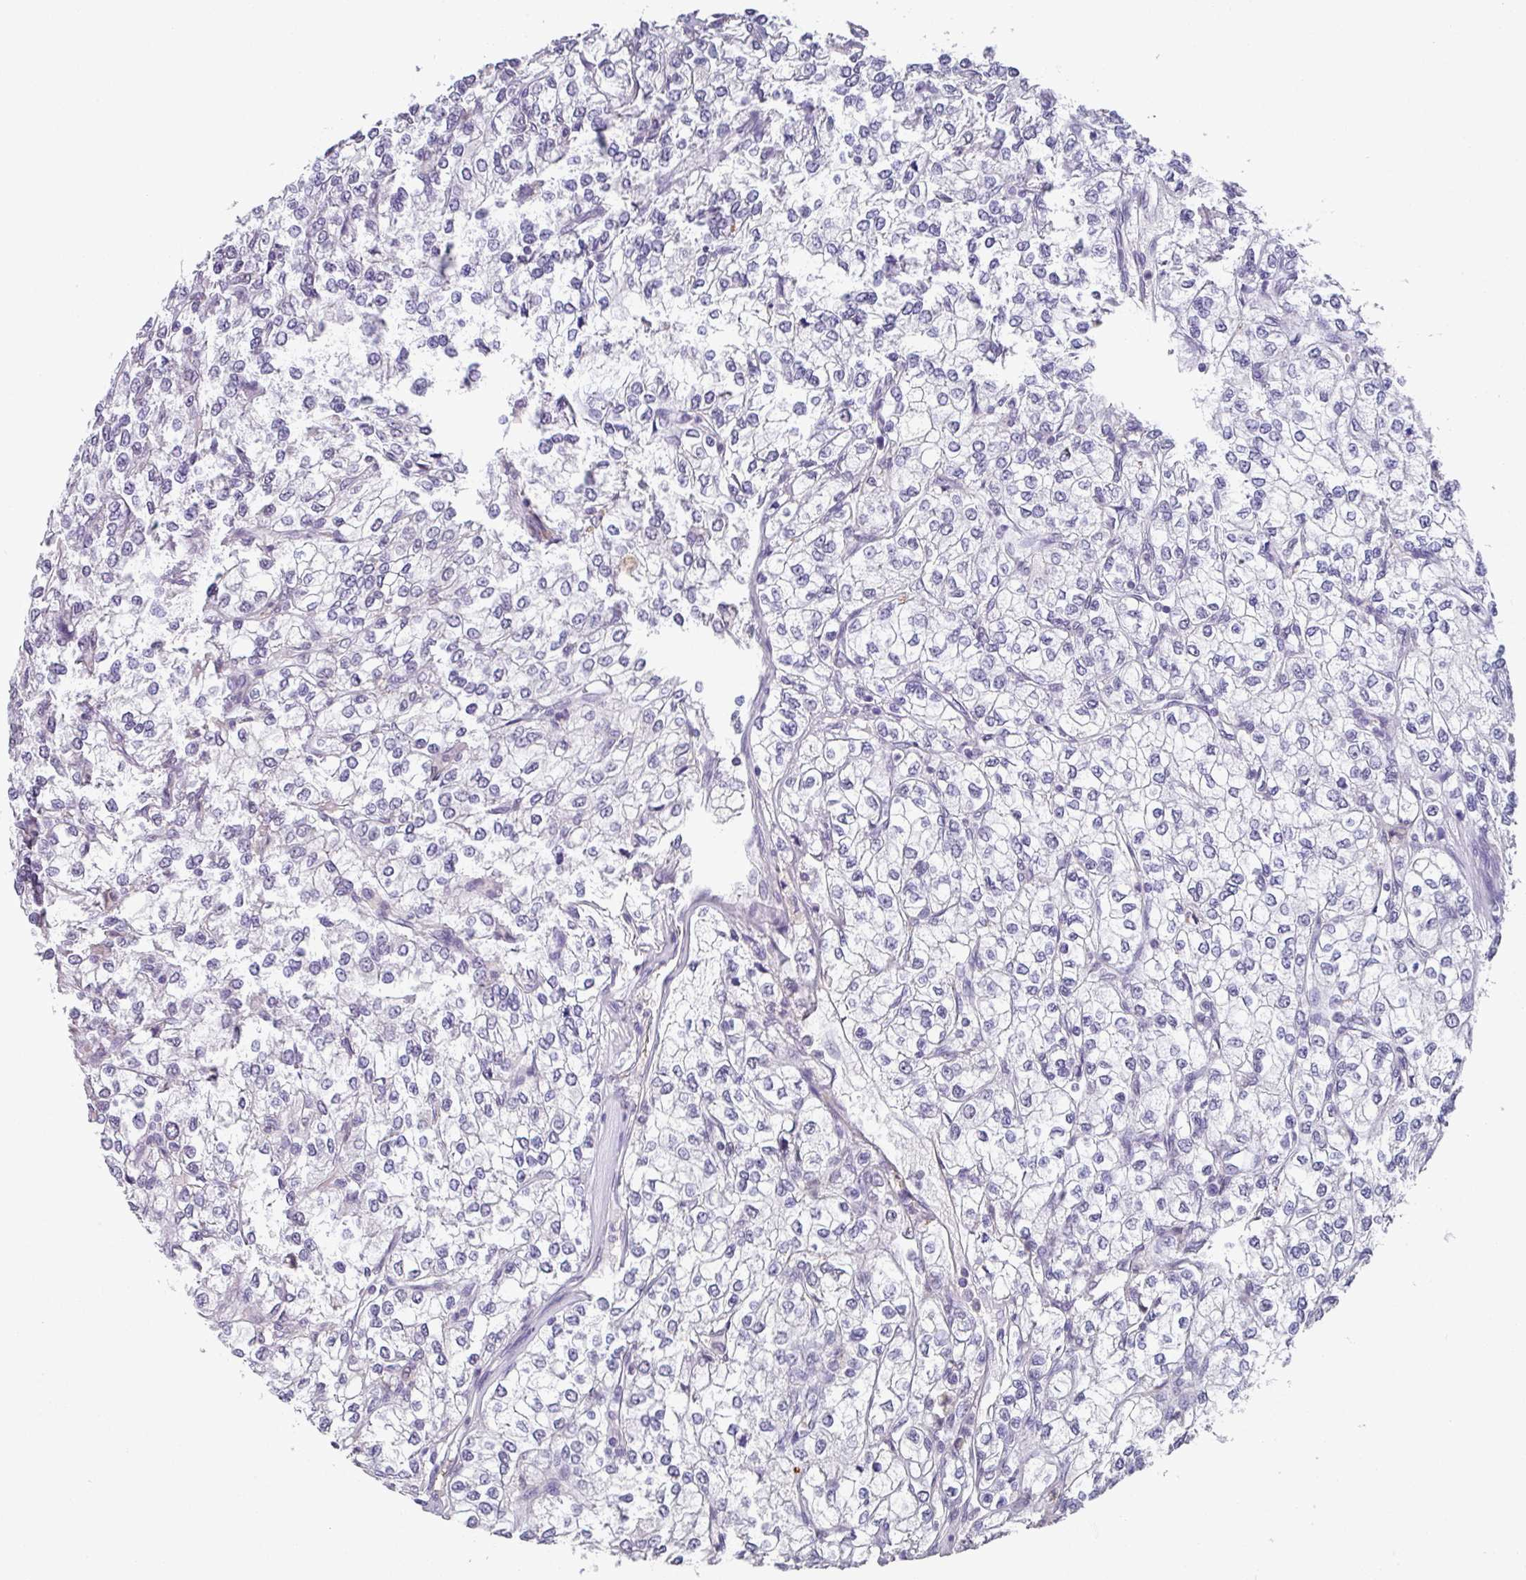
{"staining": {"intensity": "negative", "quantity": "none", "location": "none"}, "tissue": "renal cancer", "cell_type": "Tumor cells", "image_type": "cancer", "snomed": [{"axis": "morphology", "description": "Adenocarcinoma, NOS"}, {"axis": "topography", "description": "Kidney"}], "caption": "Immunohistochemical staining of human adenocarcinoma (renal) demonstrates no significant staining in tumor cells.", "gene": "C1QB", "patient": {"sex": "male", "age": 80}}